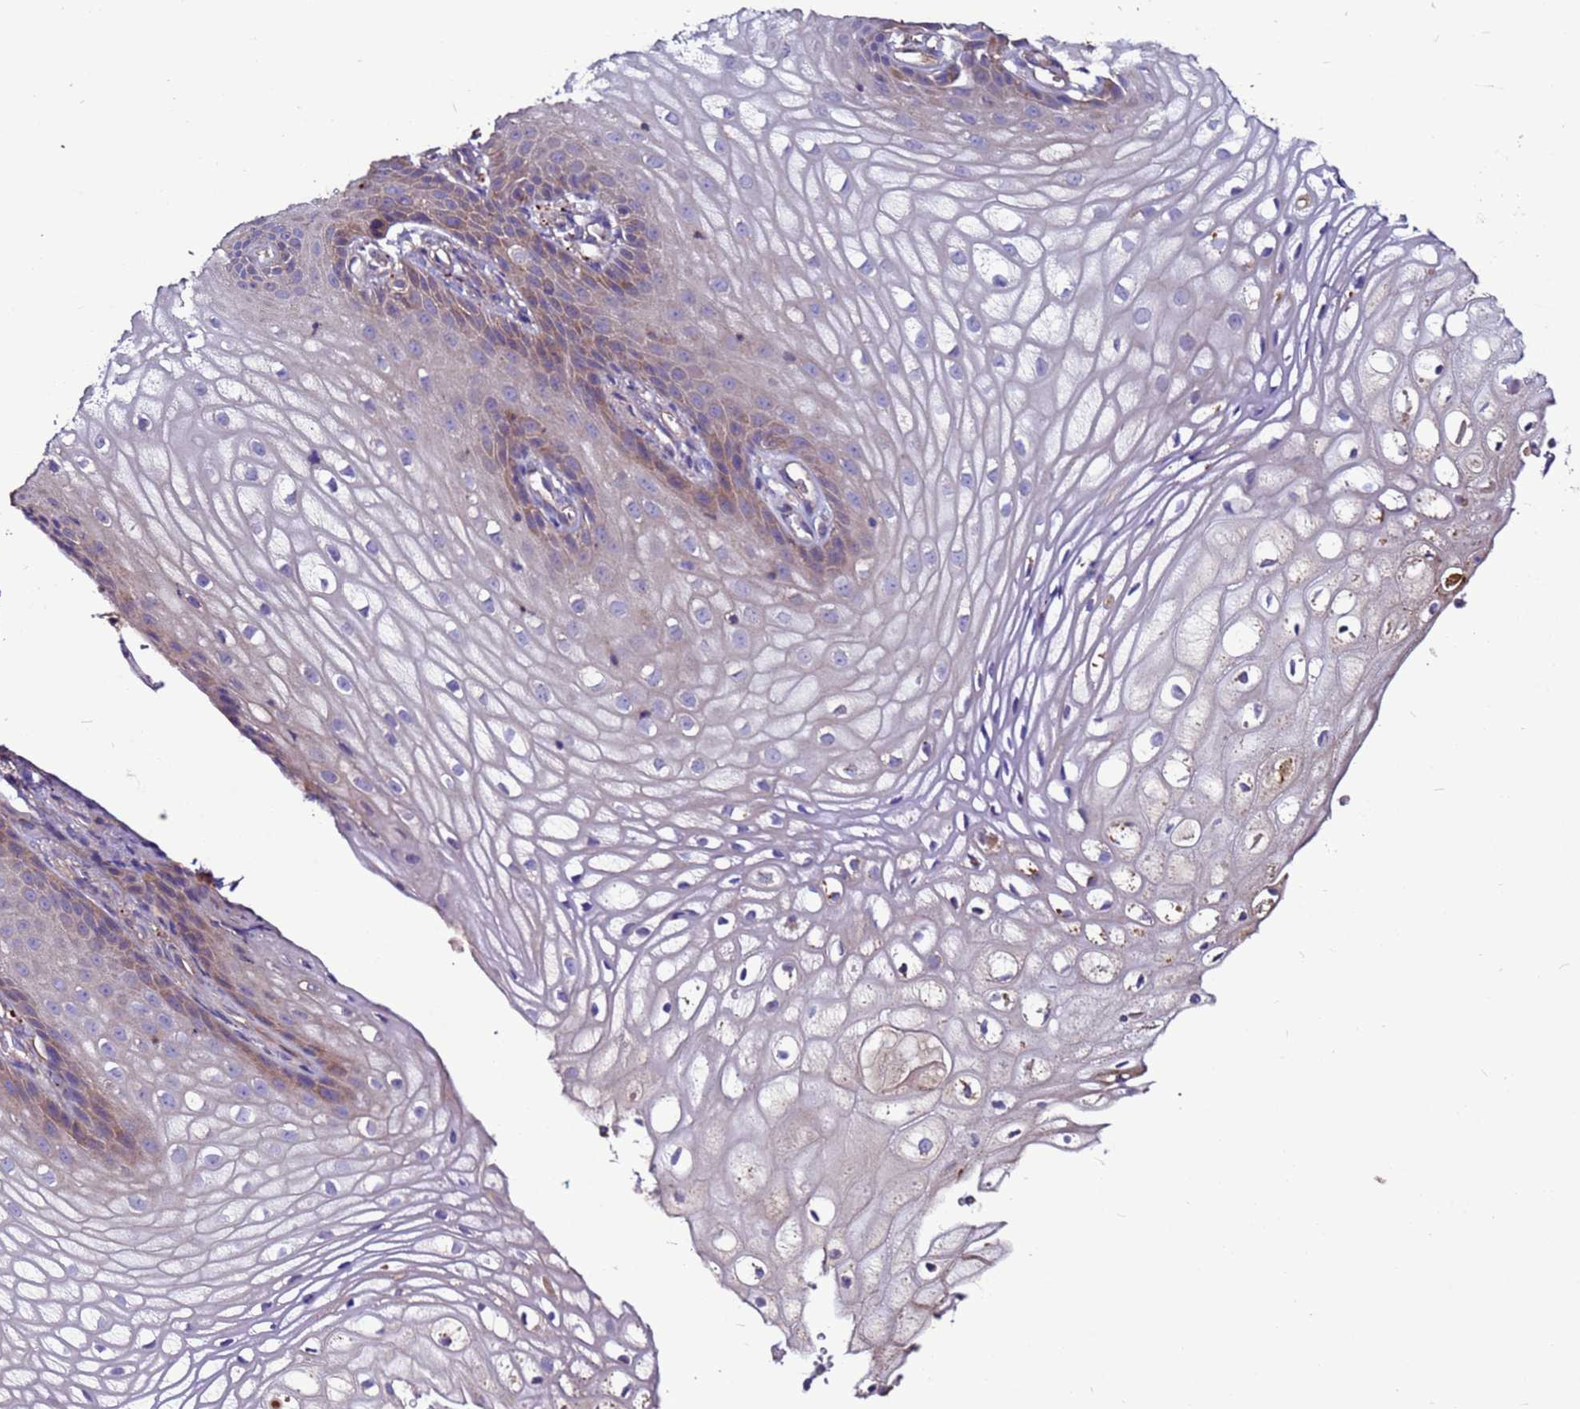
{"staining": {"intensity": "weak", "quantity": "25%-75%", "location": "cytoplasmic/membranous"}, "tissue": "vagina", "cell_type": "Squamous epithelial cells", "image_type": "normal", "snomed": [{"axis": "morphology", "description": "Normal tissue, NOS"}, {"axis": "topography", "description": "Vagina"}], "caption": "A low amount of weak cytoplasmic/membranous staining is appreciated in approximately 25%-75% of squamous epithelial cells in unremarkable vagina.", "gene": "CEP55", "patient": {"sex": "female", "age": 60}}